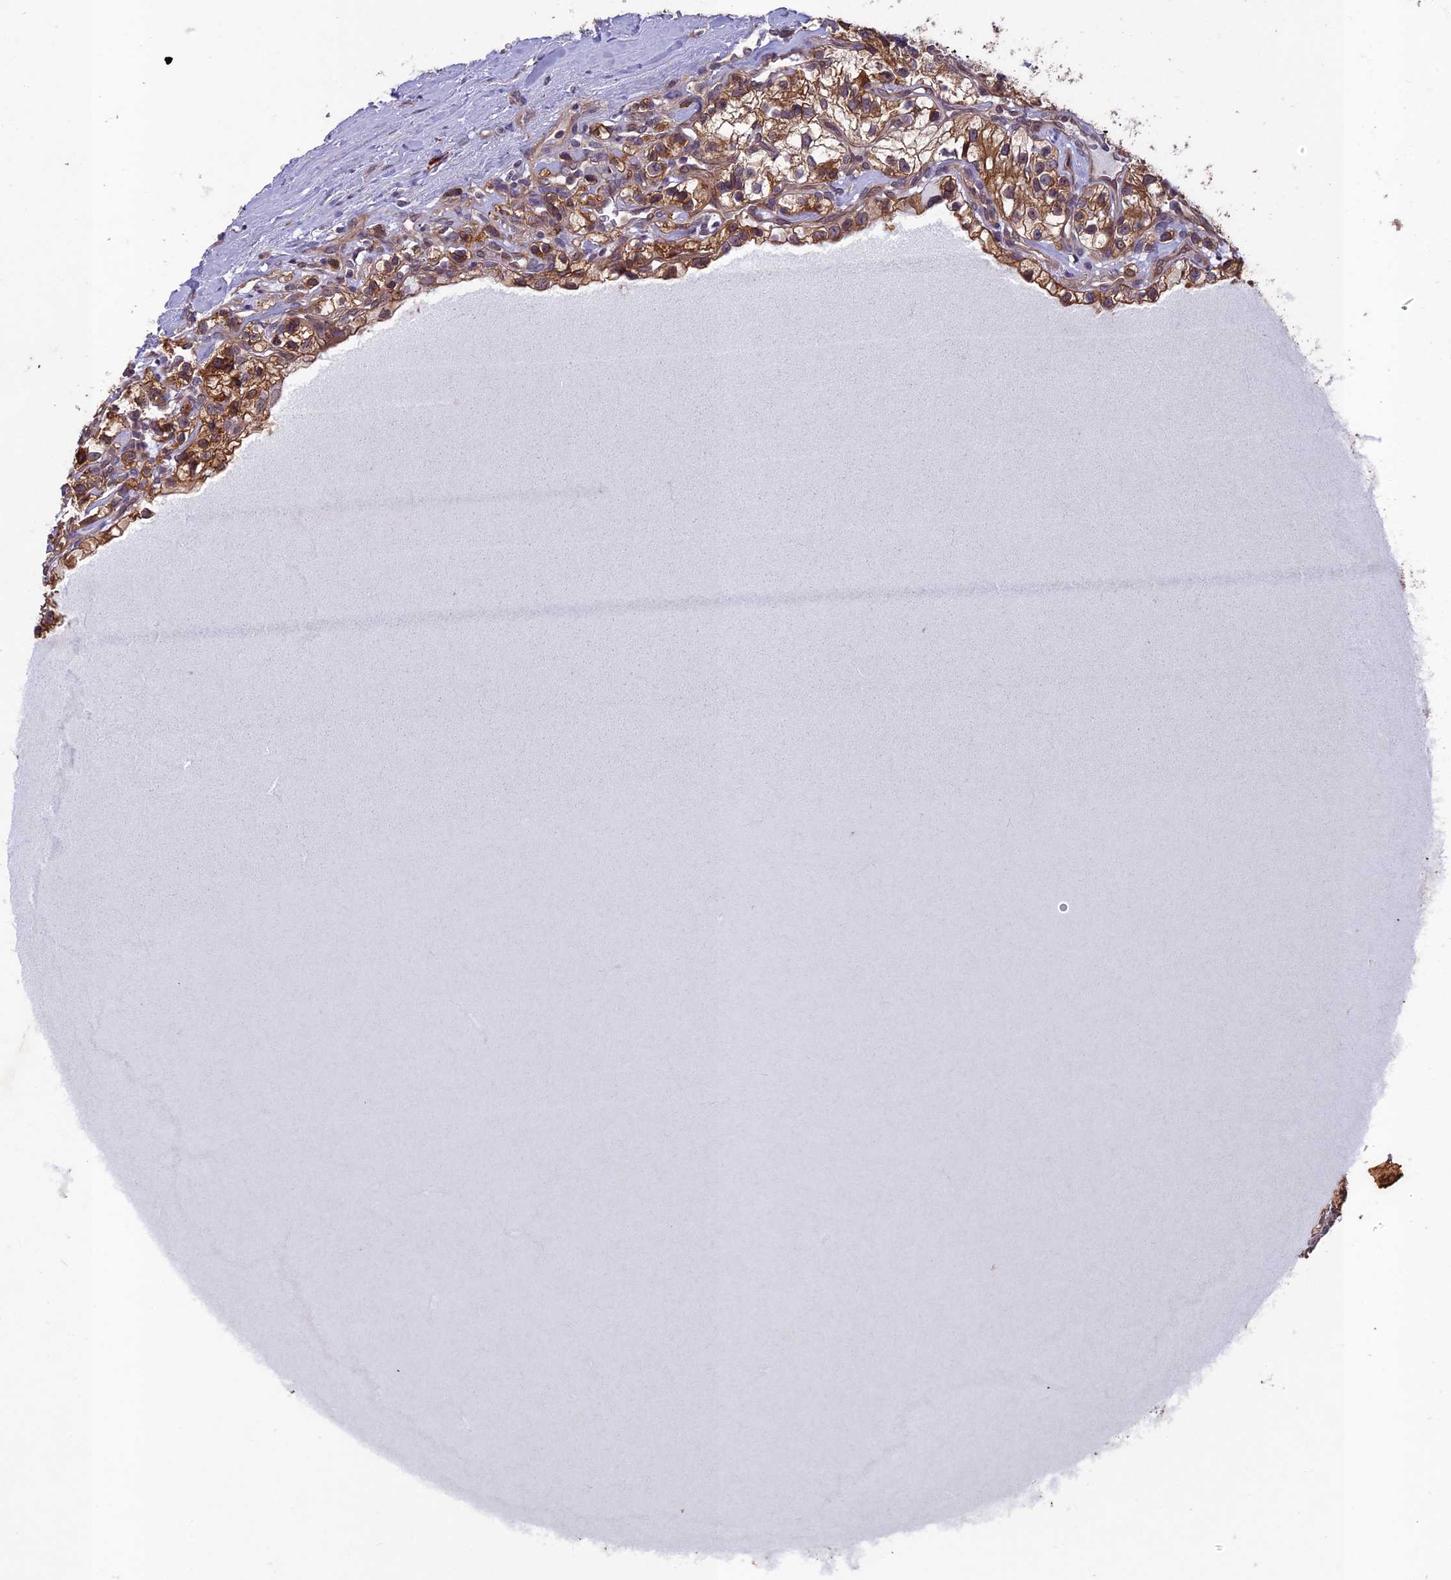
{"staining": {"intensity": "moderate", "quantity": ">75%", "location": "cytoplasmic/membranous"}, "tissue": "renal cancer", "cell_type": "Tumor cells", "image_type": "cancer", "snomed": [{"axis": "morphology", "description": "Adenocarcinoma, NOS"}, {"axis": "topography", "description": "Kidney"}], "caption": "Immunohistochemical staining of human renal cancer (adenocarcinoma) displays moderate cytoplasmic/membranous protein staining in about >75% of tumor cells. The staining was performed using DAB to visualize the protein expression in brown, while the nuclei were stained in blue with hematoxylin (Magnification: 20x).", "gene": "MAST2", "patient": {"sex": "female", "age": 57}}